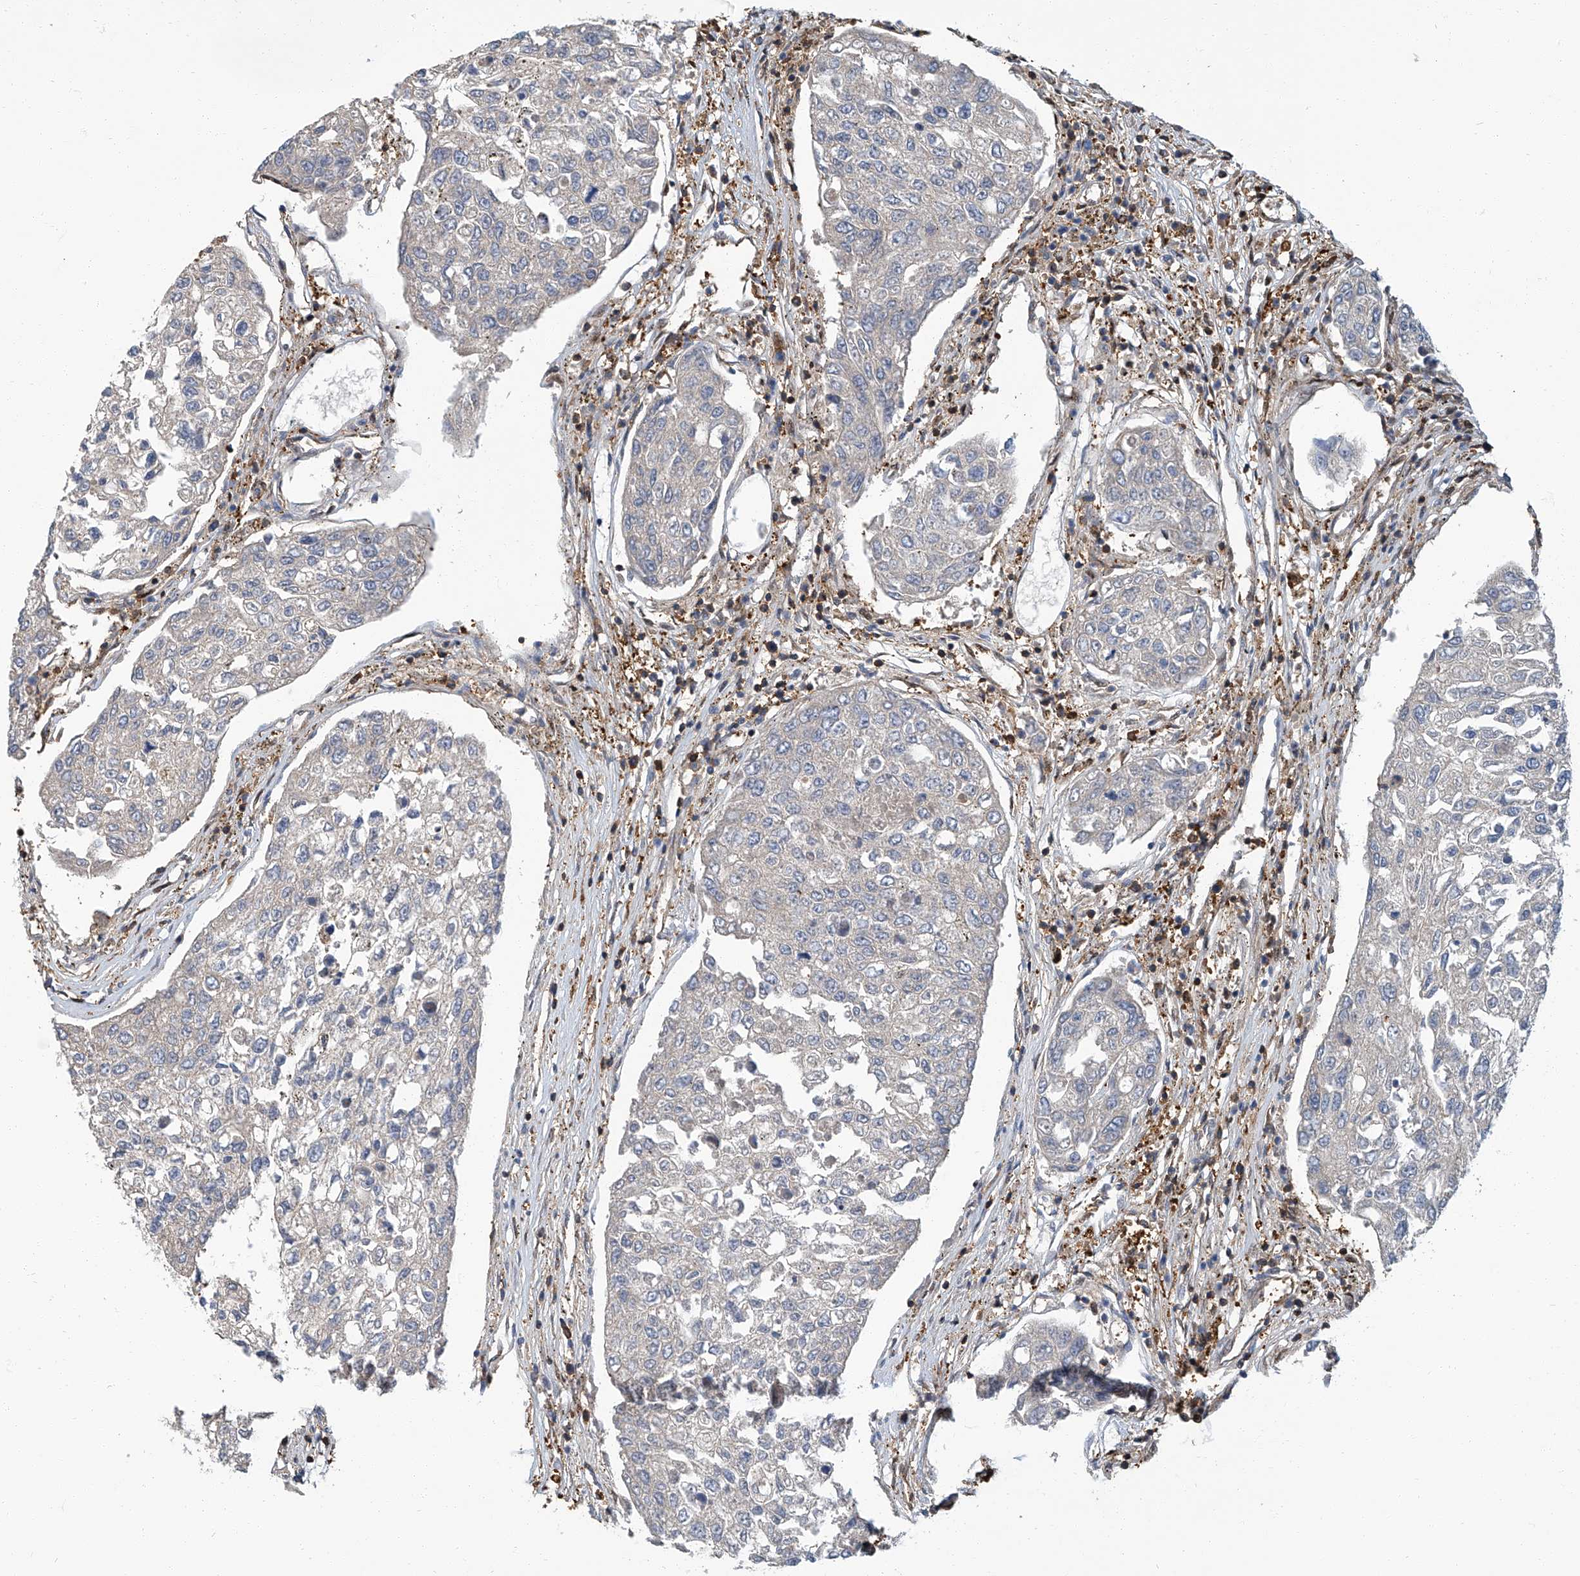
{"staining": {"intensity": "negative", "quantity": "none", "location": "none"}, "tissue": "urothelial cancer", "cell_type": "Tumor cells", "image_type": "cancer", "snomed": [{"axis": "morphology", "description": "Urothelial carcinoma, High grade"}, {"axis": "topography", "description": "Lymph node"}, {"axis": "topography", "description": "Urinary bladder"}], "caption": "Image shows no significant protein expression in tumor cells of urothelial cancer. Brightfield microscopy of immunohistochemistry (IHC) stained with DAB (brown) and hematoxylin (blue), captured at high magnification.", "gene": "PSMB10", "patient": {"sex": "male", "age": 51}}